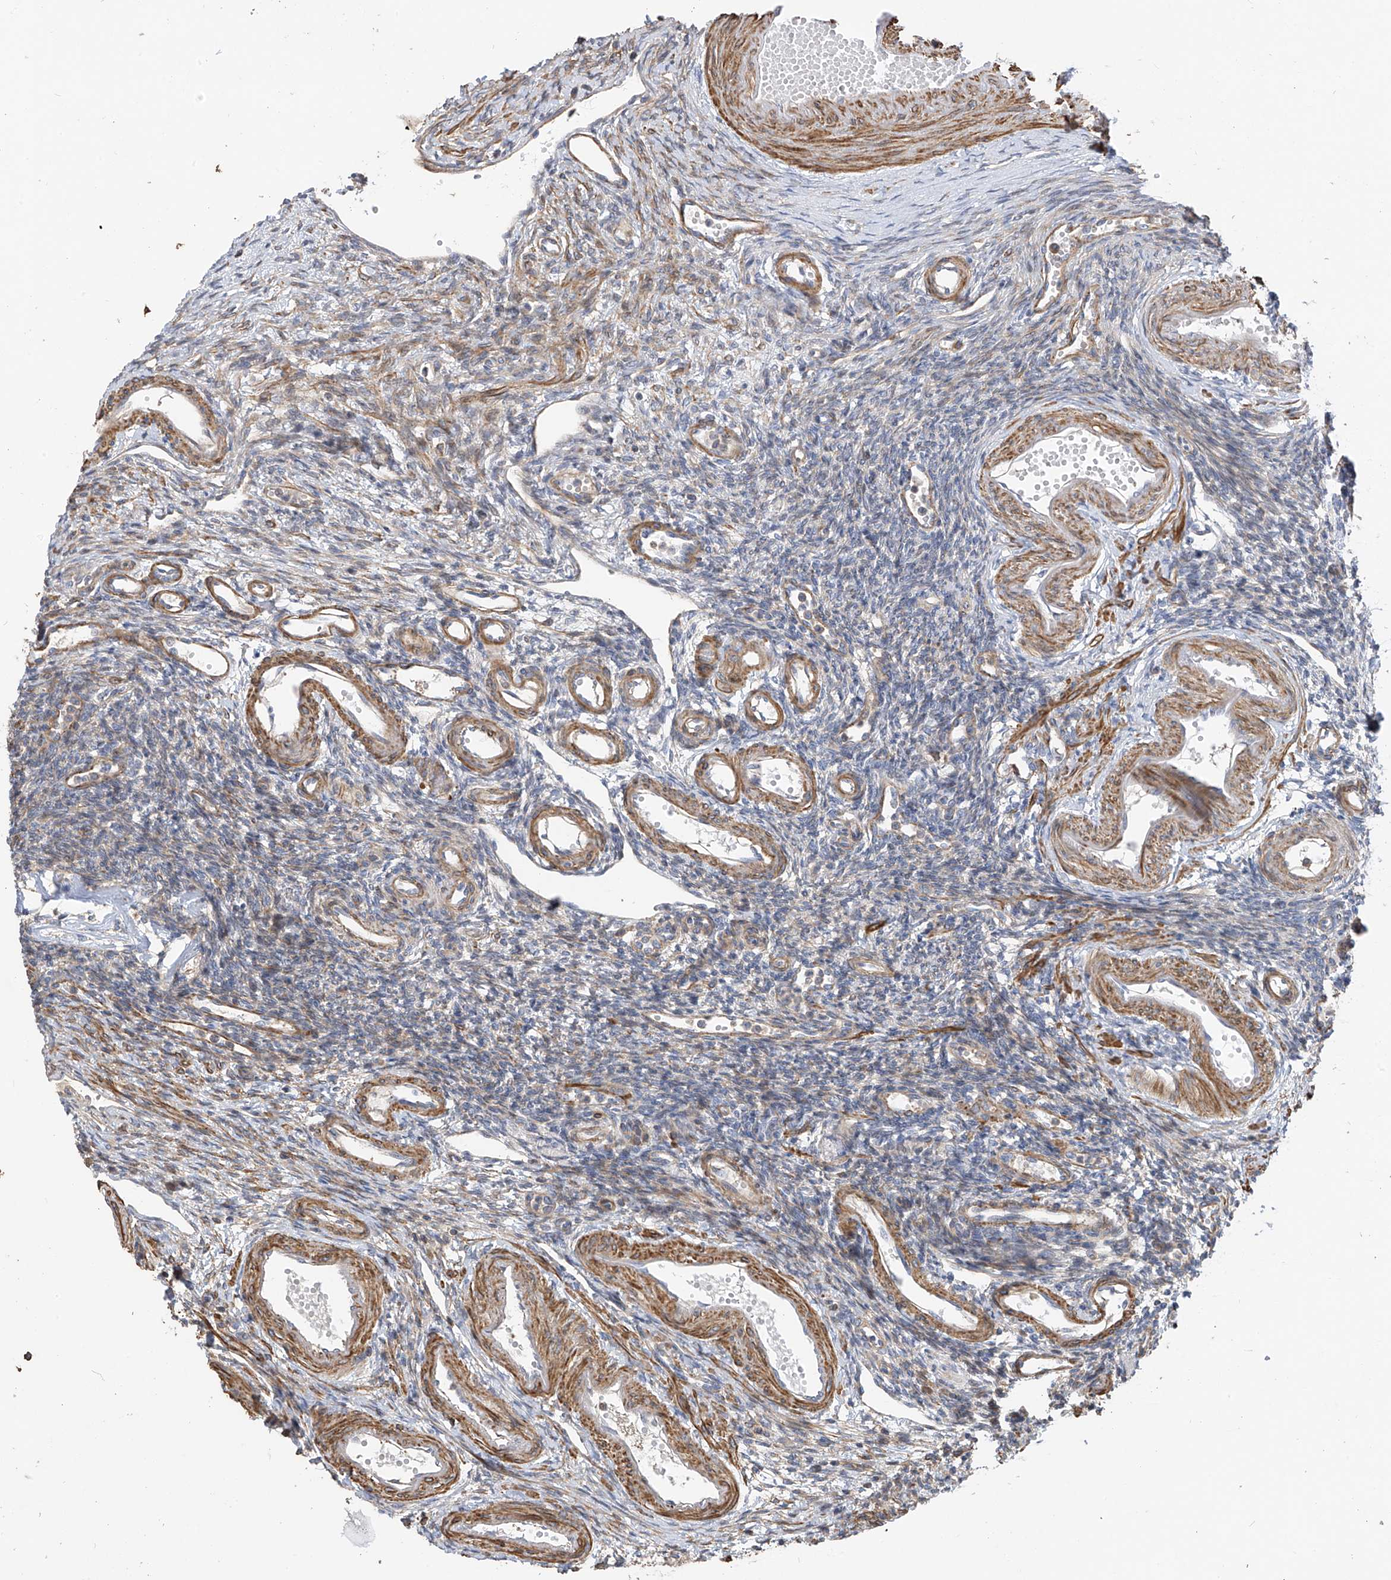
{"staining": {"intensity": "negative", "quantity": "none", "location": "none"}, "tissue": "ovary", "cell_type": "Ovarian stroma cells", "image_type": "normal", "snomed": [{"axis": "morphology", "description": "Normal tissue, NOS"}, {"axis": "morphology", "description": "Cyst, NOS"}, {"axis": "topography", "description": "Ovary"}], "caption": "A histopathology image of human ovary is negative for staining in ovarian stroma cells. (Brightfield microscopy of DAB immunohistochemistry at high magnification).", "gene": "SLC43A3", "patient": {"sex": "female", "age": 33}}